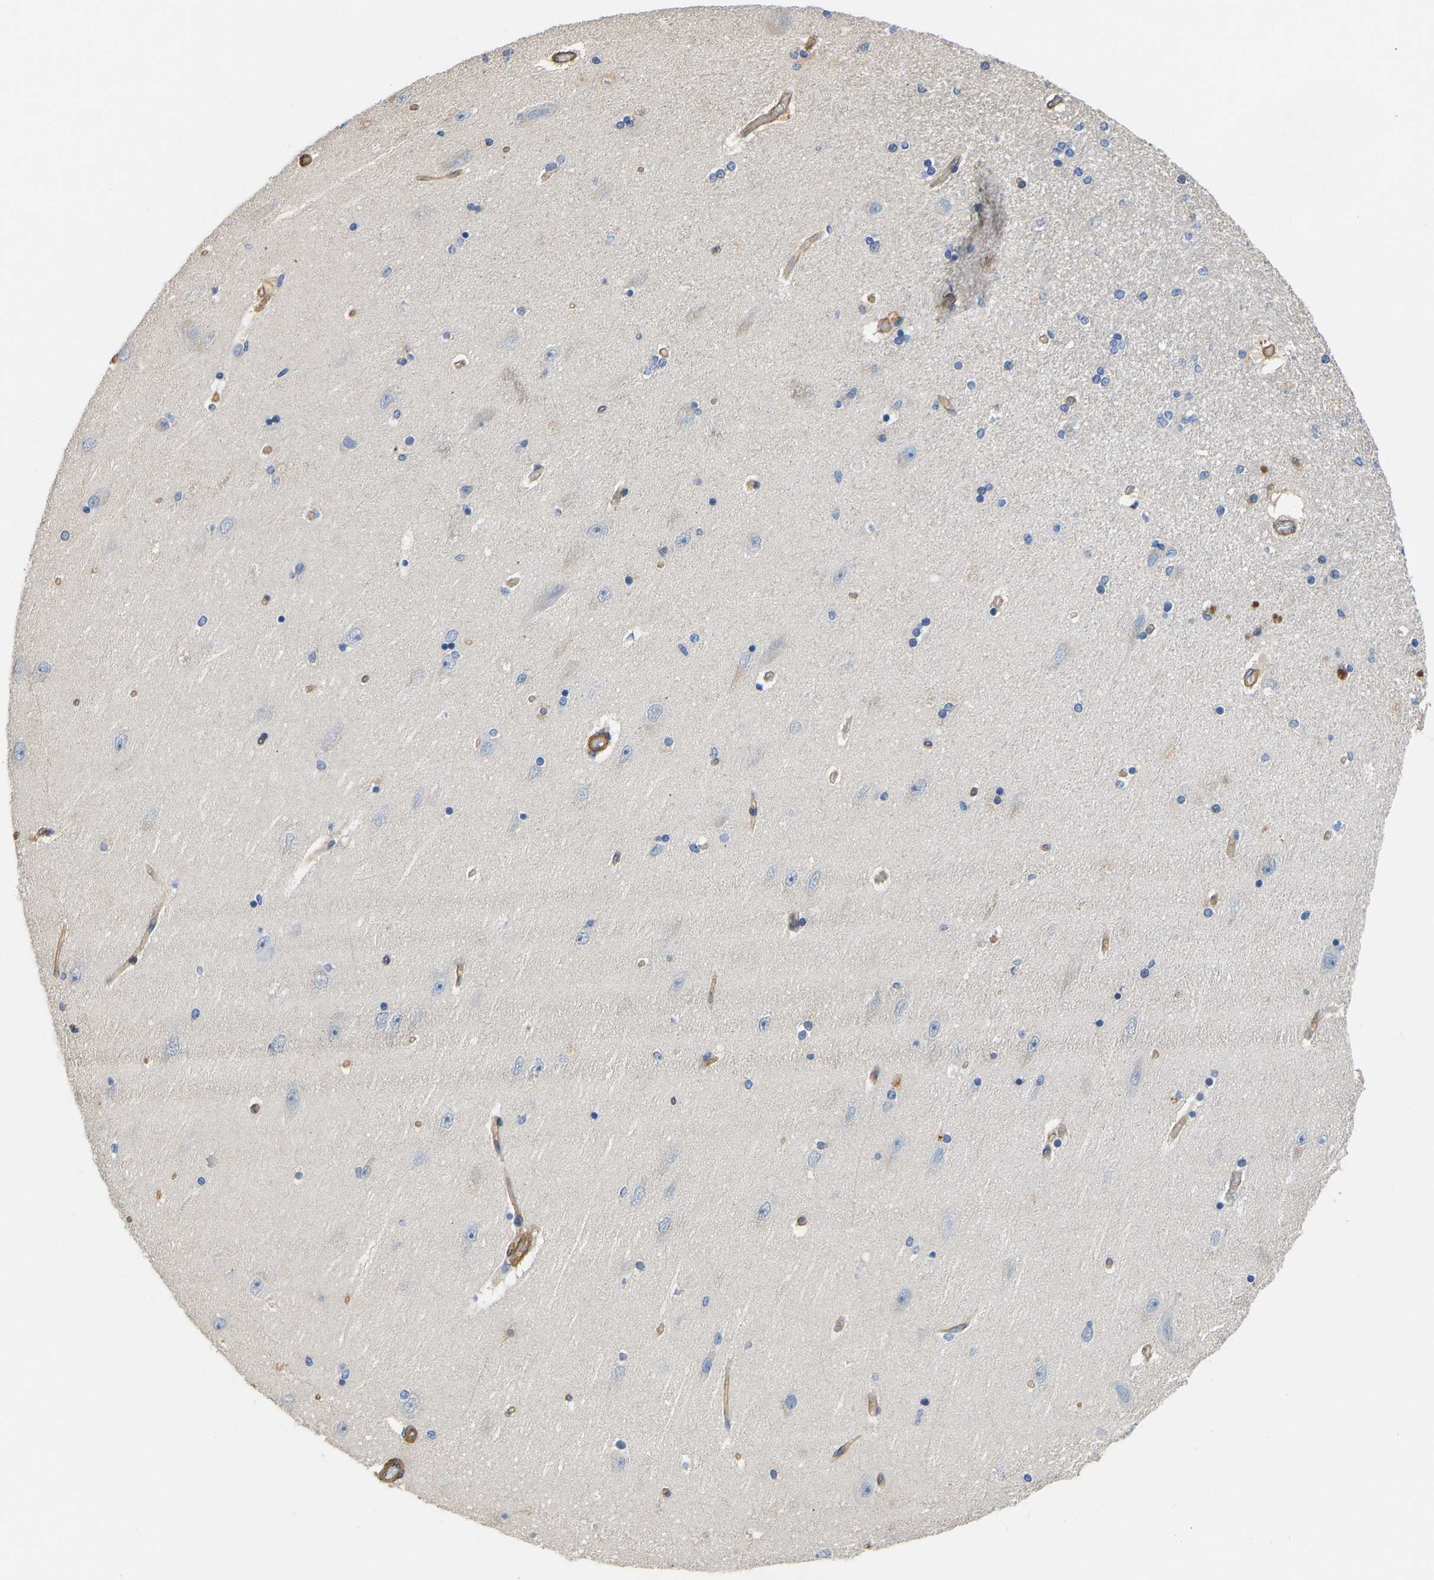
{"staining": {"intensity": "negative", "quantity": "none", "location": "none"}, "tissue": "hippocampus", "cell_type": "Glial cells", "image_type": "normal", "snomed": [{"axis": "morphology", "description": "Normal tissue, NOS"}, {"axis": "topography", "description": "Hippocampus"}], "caption": "IHC photomicrograph of benign hippocampus: hippocampus stained with DAB (3,3'-diaminobenzidine) displays no significant protein positivity in glial cells.", "gene": "ELMO2", "patient": {"sex": "female", "age": 54}}